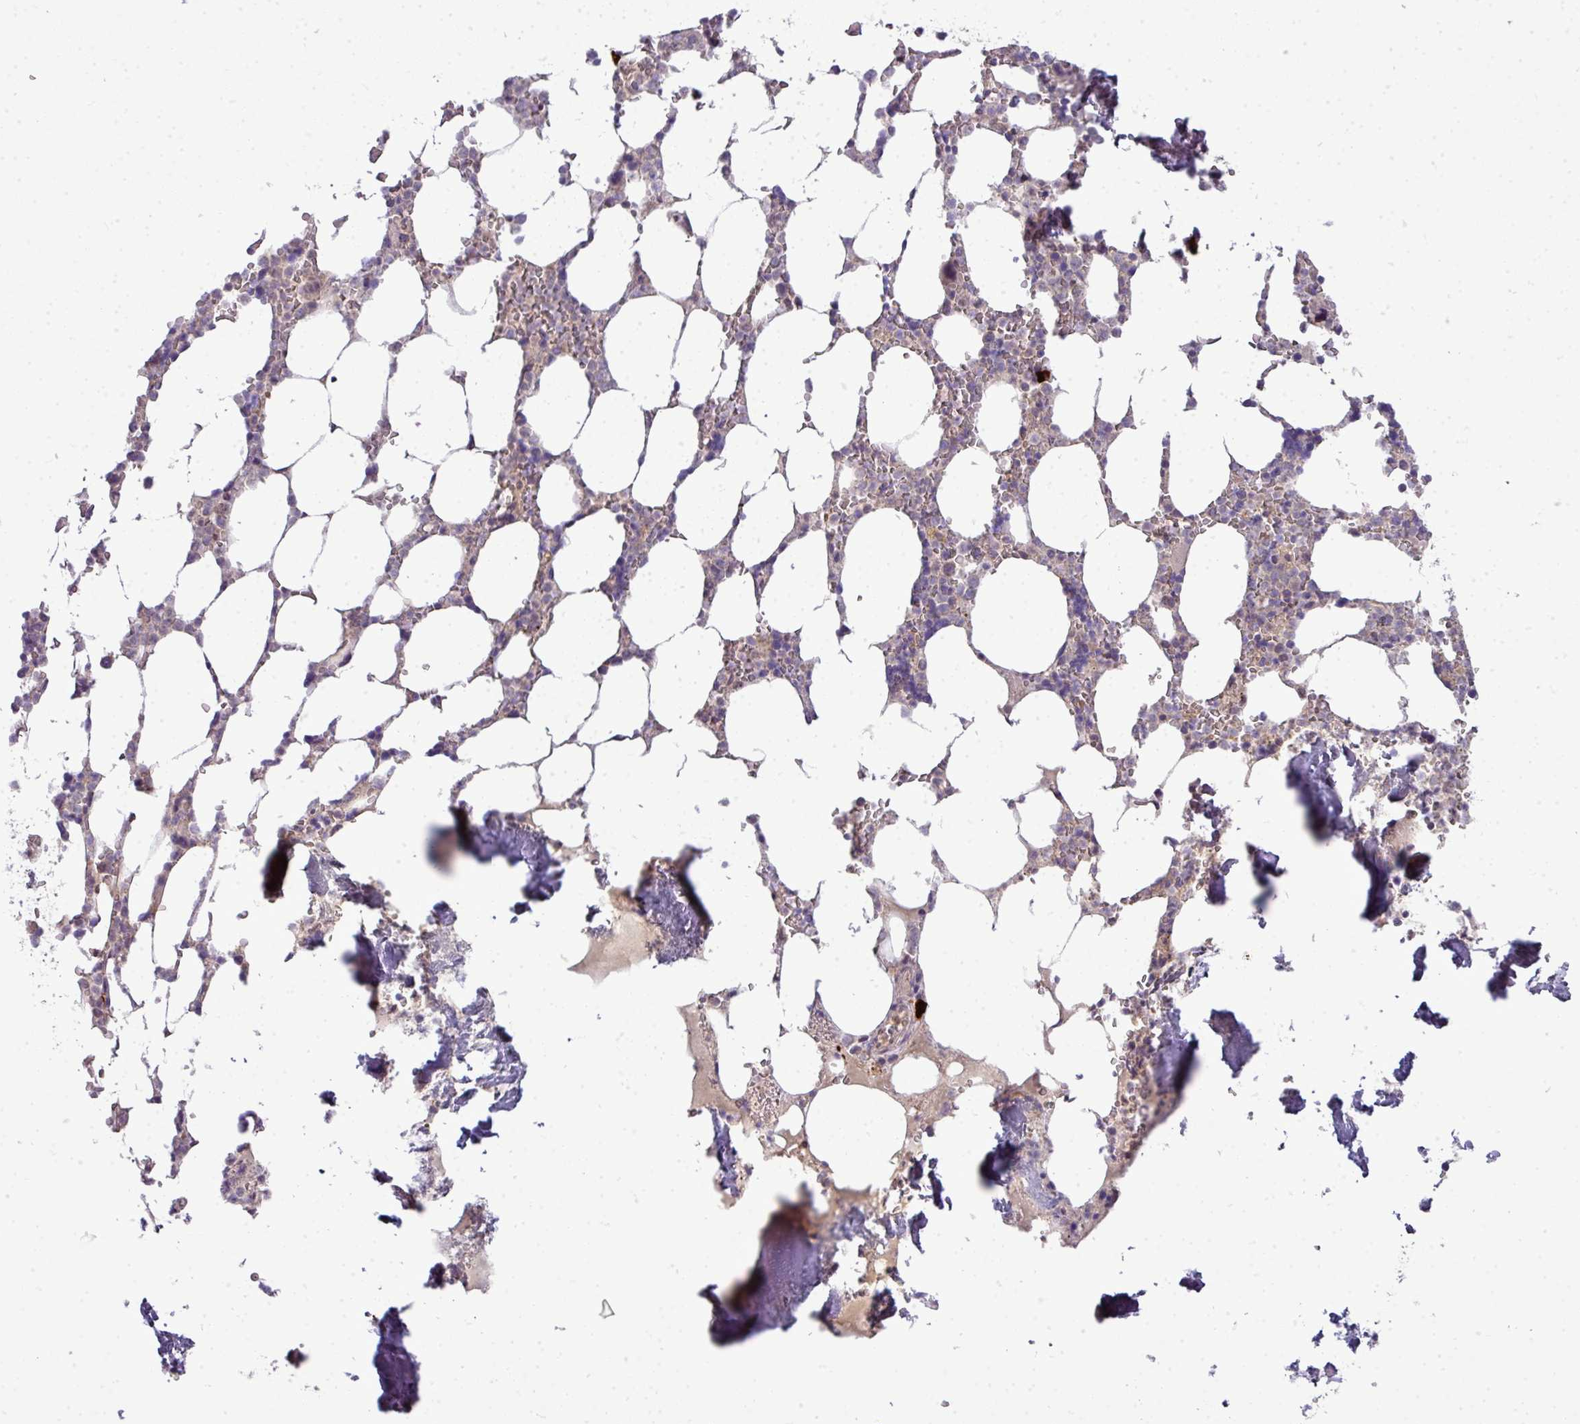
{"staining": {"intensity": "weak", "quantity": "<25%", "location": "cytoplasmic/membranous"}, "tissue": "bone marrow", "cell_type": "Hematopoietic cells", "image_type": "normal", "snomed": [{"axis": "morphology", "description": "Normal tissue, NOS"}, {"axis": "topography", "description": "Bone marrow"}], "caption": "Immunohistochemistry histopathology image of unremarkable bone marrow: bone marrow stained with DAB shows no significant protein staining in hematopoietic cells.", "gene": "STAT5A", "patient": {"sex": "male", "age": 64}}